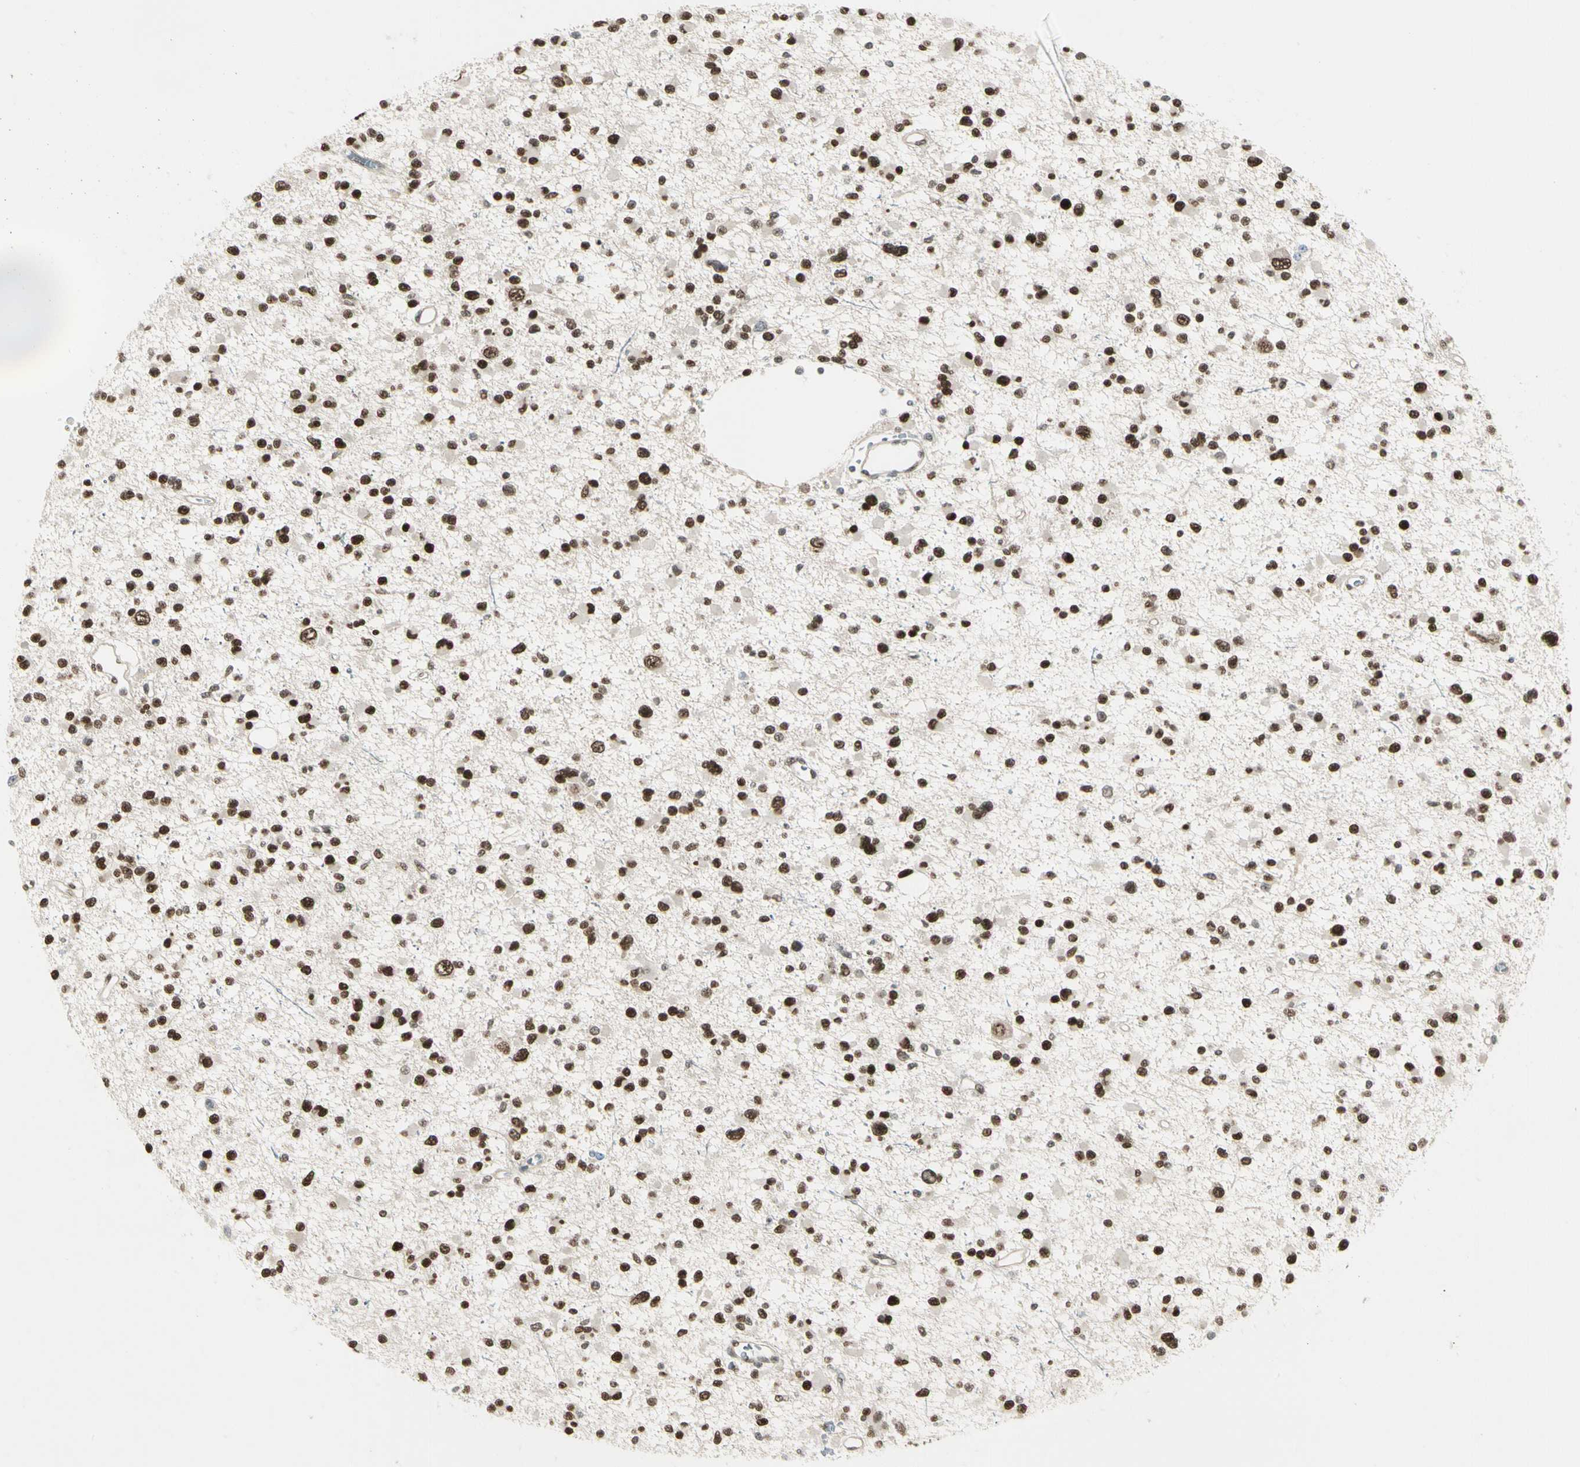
{"staining": {"intensity": "strong", "quantity": ">75%", "location": "nuclear"}, "tissue": "glioma", "cell_type": "Tumor cells", "image_type": "cancer", "snomed": [{"axis": "morphology", "description": "Glioma, malignant, Low grade"}, {"axis": "topography", "description": "Brain"}], "caption": "Immunohistochemistry (DAB) staining of malignant low-grade glioma exhibits strong nuclear protein expression in approximately >75% of tumor cells.", "gene": "GTF3A", "patient": {"sex": "female", "age": 22}}